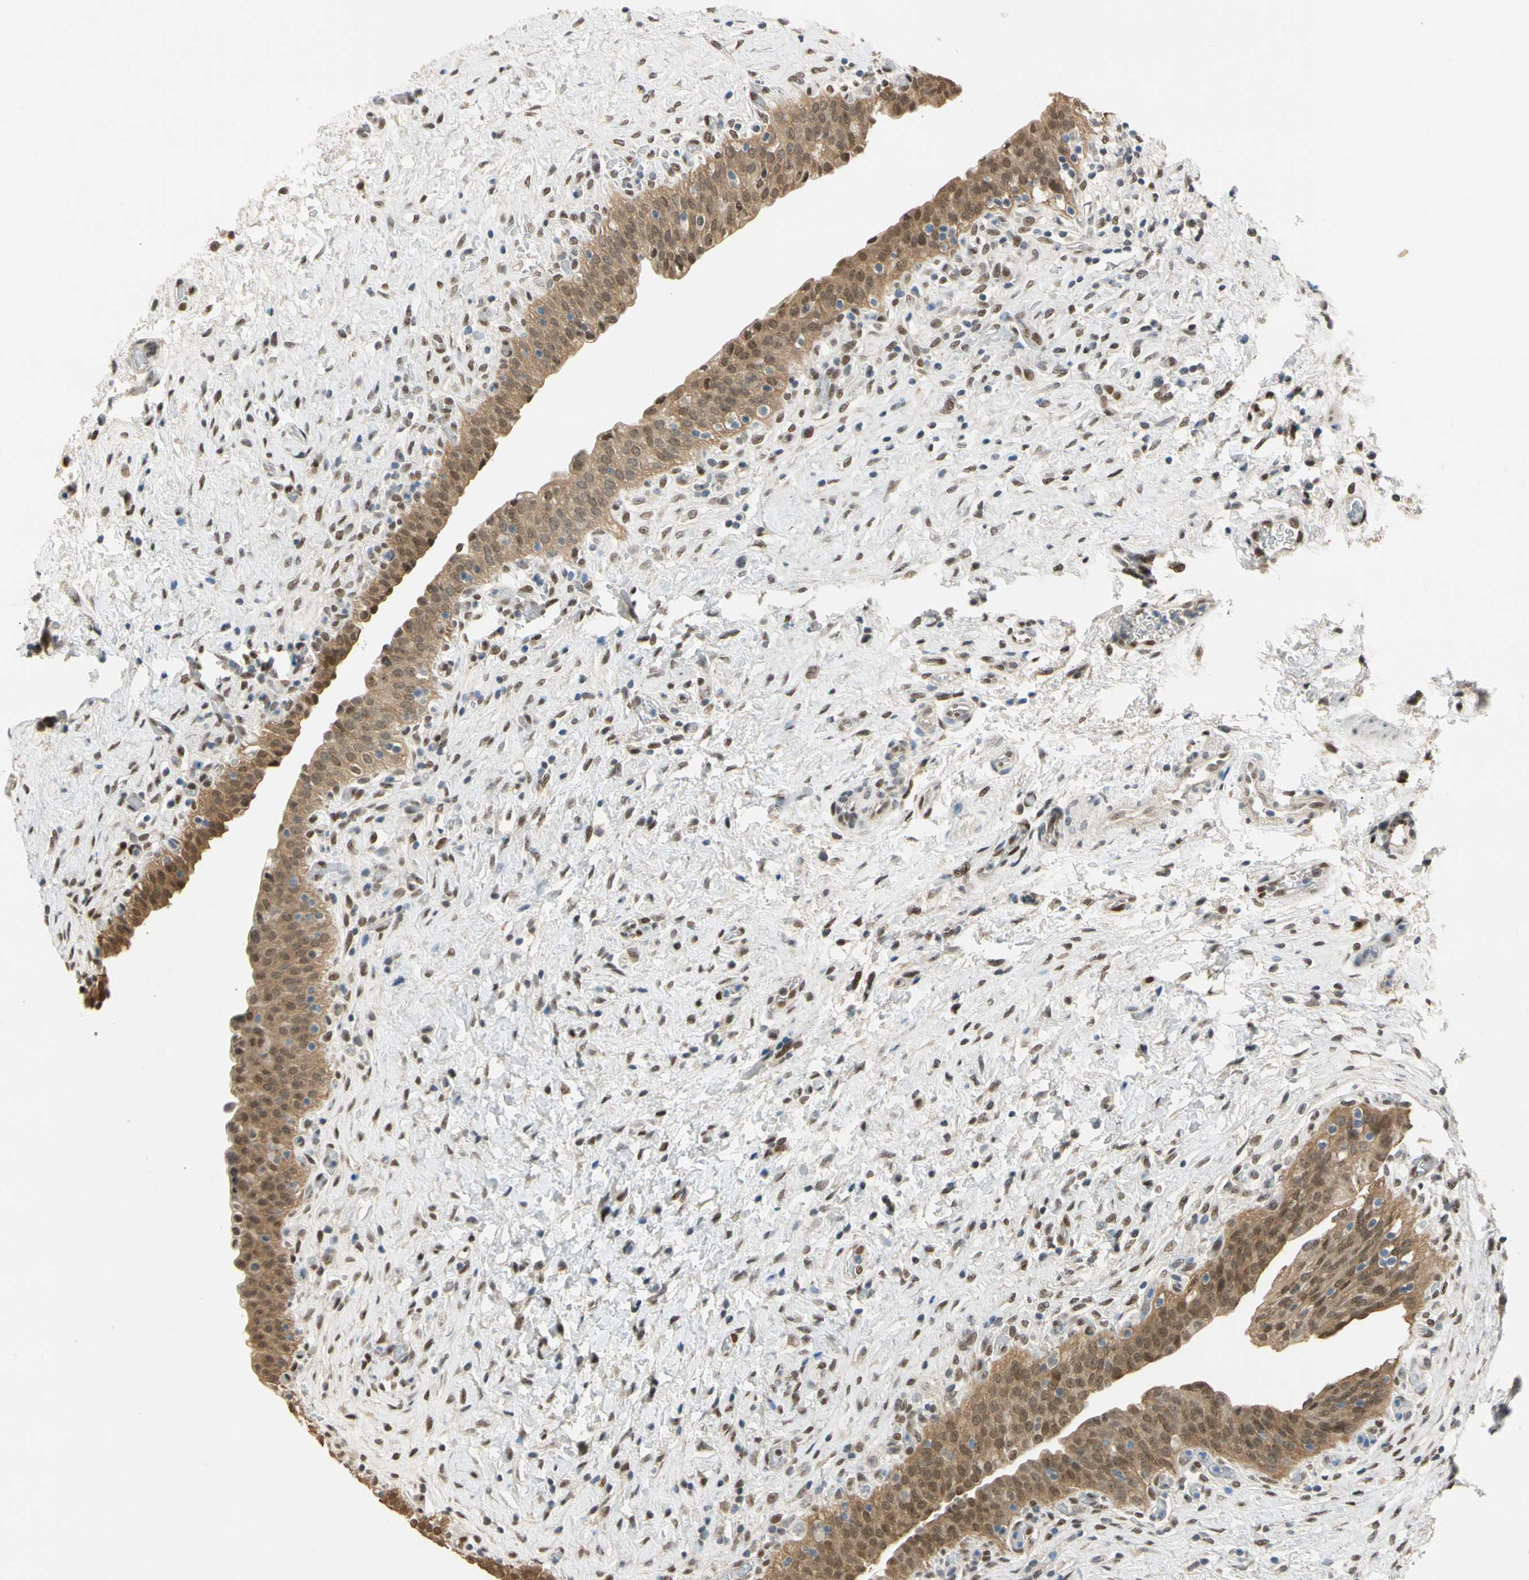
{"staining": {"intensity": "strong", "quantity": ">75%", "location": "cytoplasmic/membranous,nuclear"}, "tissue": "urinary bladder", "cell_type": "Urothelial cells", "image_type": "normal", "snomed": [{"axis": "morphology", "description": "Normal tissue, NOS"}, {"axis": "topography", "description": "Urinary bladder"}], "caption": "Urothelial cells display high levels of strong cytoplasmic/membranous,nuclear positivity in about >75% of cells in benign urinary bladder.", "gene": "RIOX2", "patient": {"sex": "male", "age": 51}}